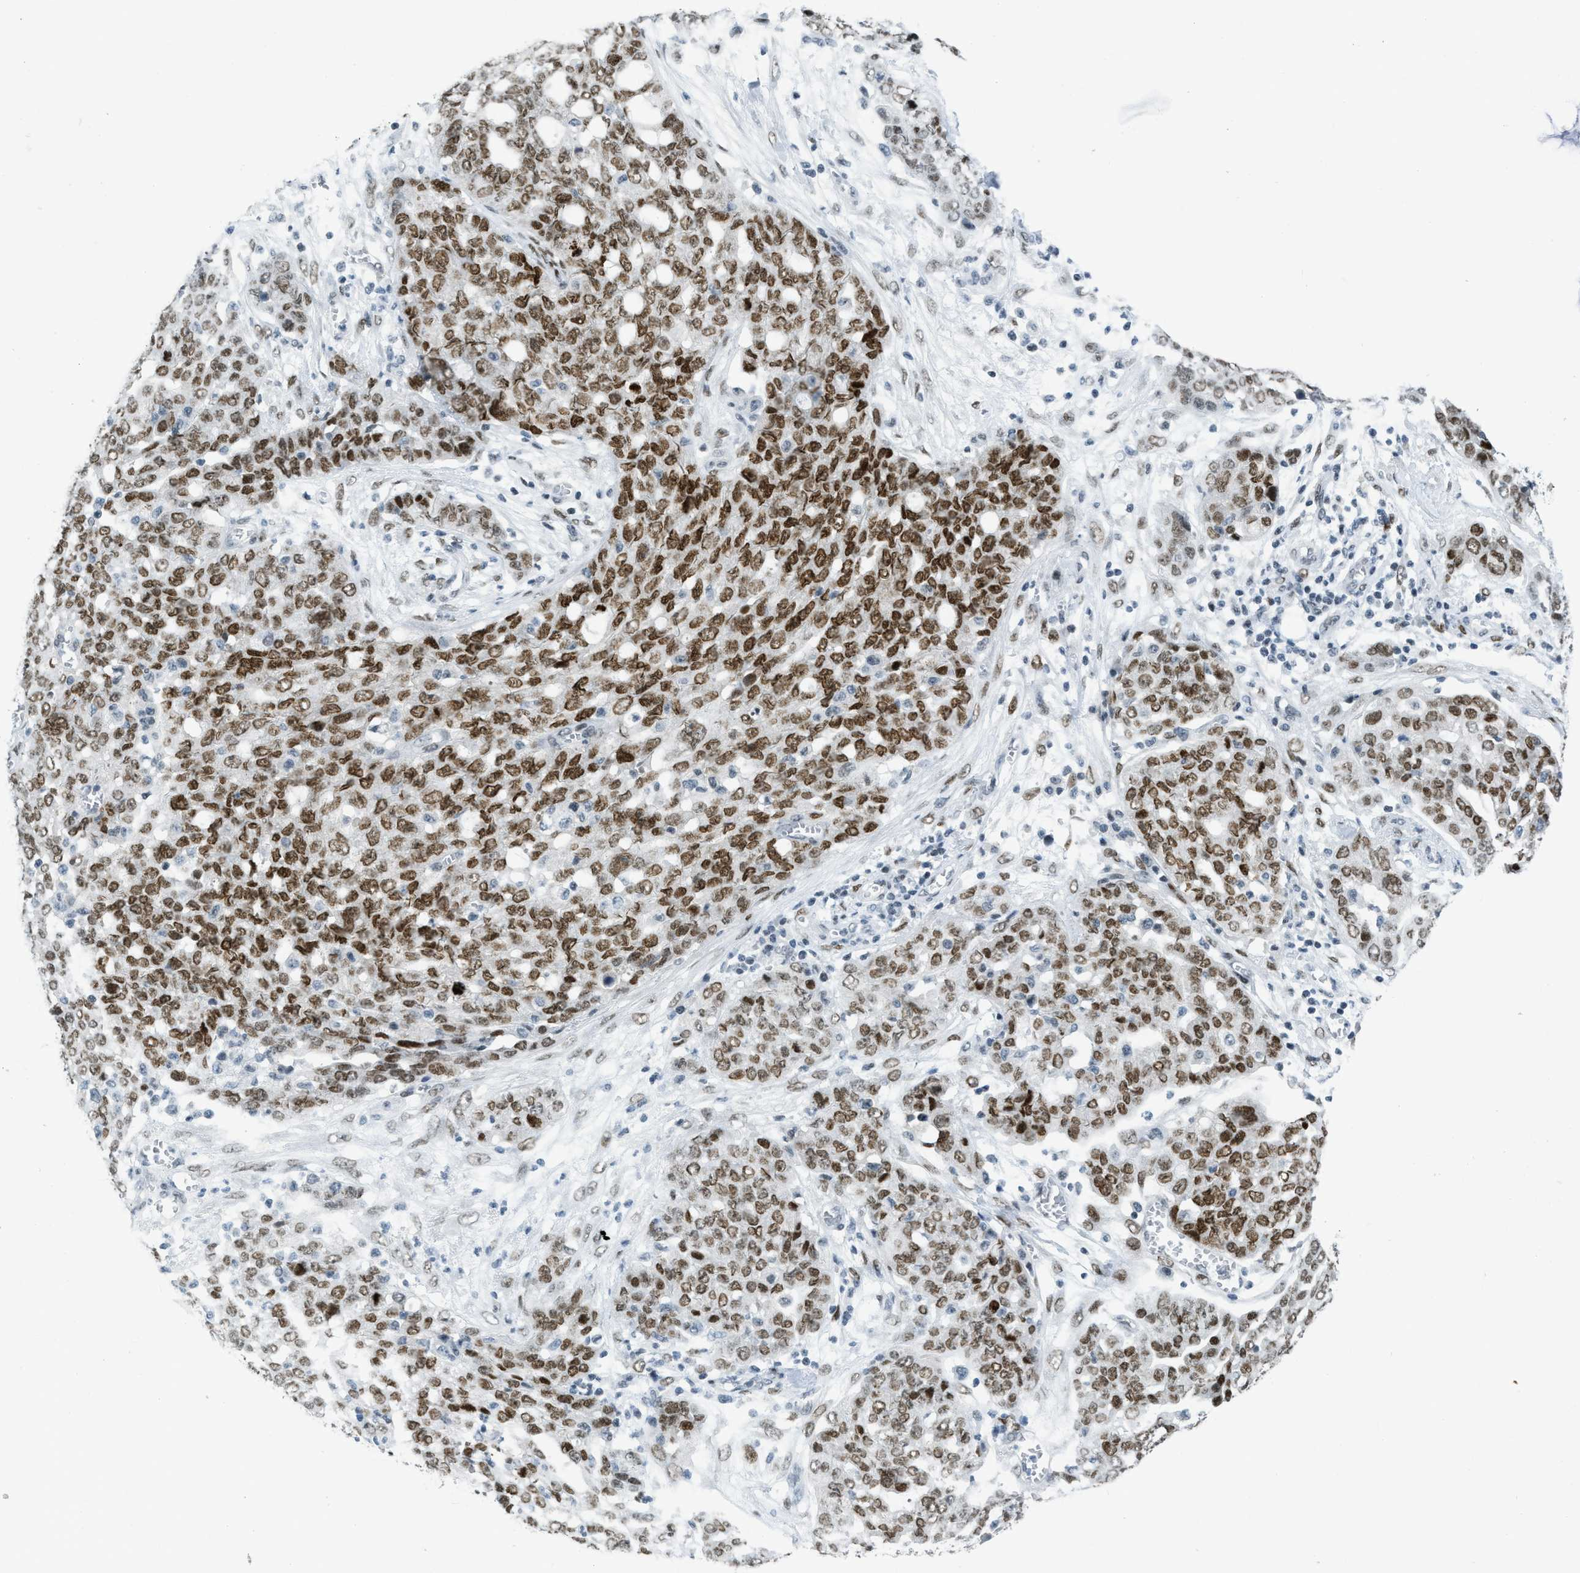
{"staining": {"intensity": "strong", "quantity": ">75%", "location": "nuclear"}, "tissue": "ovarian cancer", "cell_type": "Tumor cells", "image_type": "cancer", "snomed": [{"axis": "morphology", "description": "Cystadenocarcinoma, serous, NOS"}, {"axis": "topography", "description": "Soft tissue"}, {"axis": "topography", "description": "Ovary"}], "caption": "Immunohistochemistry of human ovarian cancer (serous cystadenocarcinoma) reveals high levels of strong nuclear positivity in approximately >75% of tumor cells. The staining was performed using DAB (3,3'-diaminobenzidine) to visualize the protein expression in brown, while the nuclei were stained in blue with hematoxylin (Magnification: 20x).", "gene": "PBX1", "patient": {"sex": "female", "age": 57}}